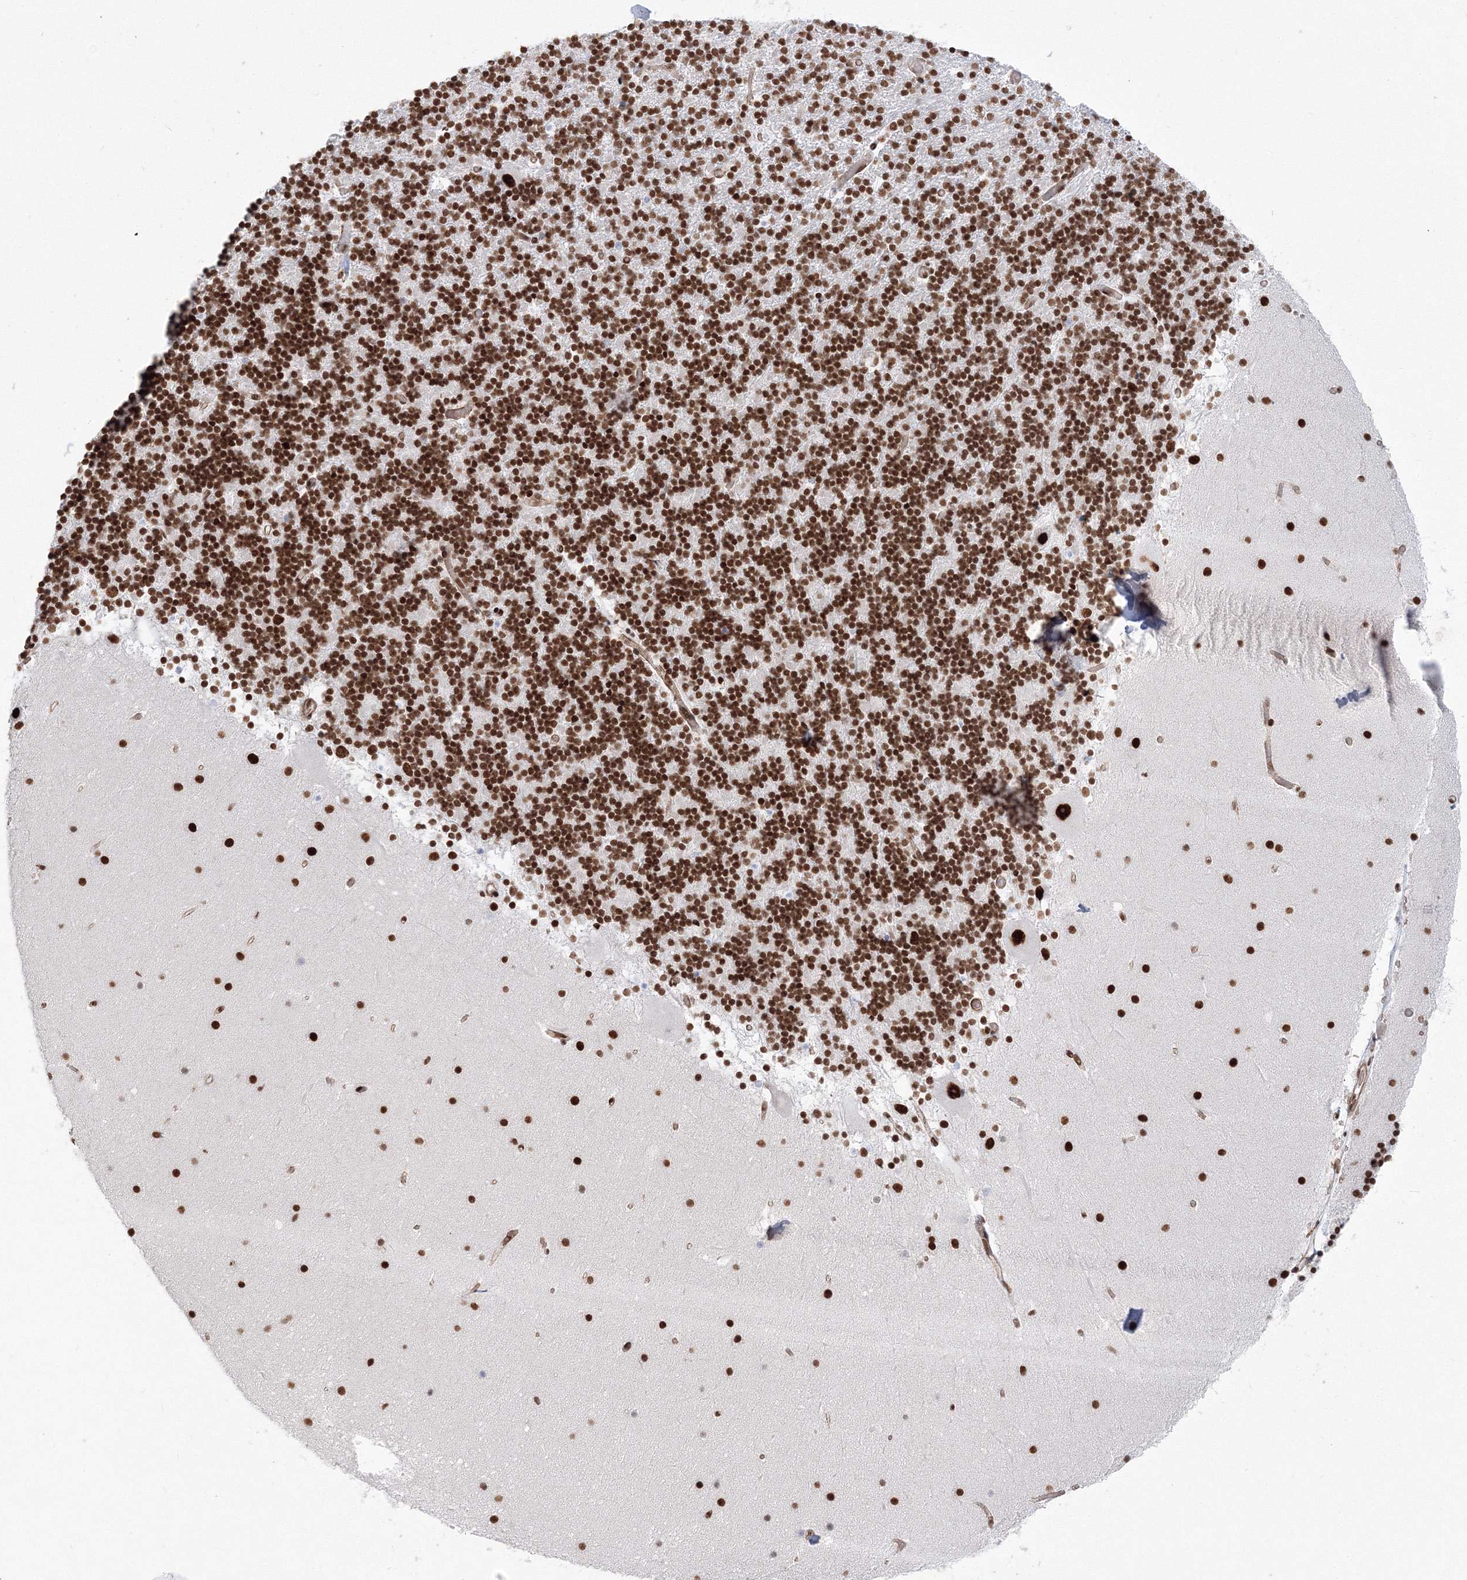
{"staining": {"intensity": "strong", "quantity": ">75%", "location": "nuclear"}, "tissue": "cerebellum", "cell_type": "Cells in granular layer", "image_type": "normal", "snomed": [{"axis": "morphology", "description": "Normal tissue, NOS"}, {"axis": "topography", "description": "Cerebellum"}], "caption": "About >75% of cells in granular layer in normal human cerebellum reveal strong nuclear protein positivity as visualized by brown immunohistochemical staining.", "gene": "ZNF638", "patient": {"sex": "male", "age": 57}}